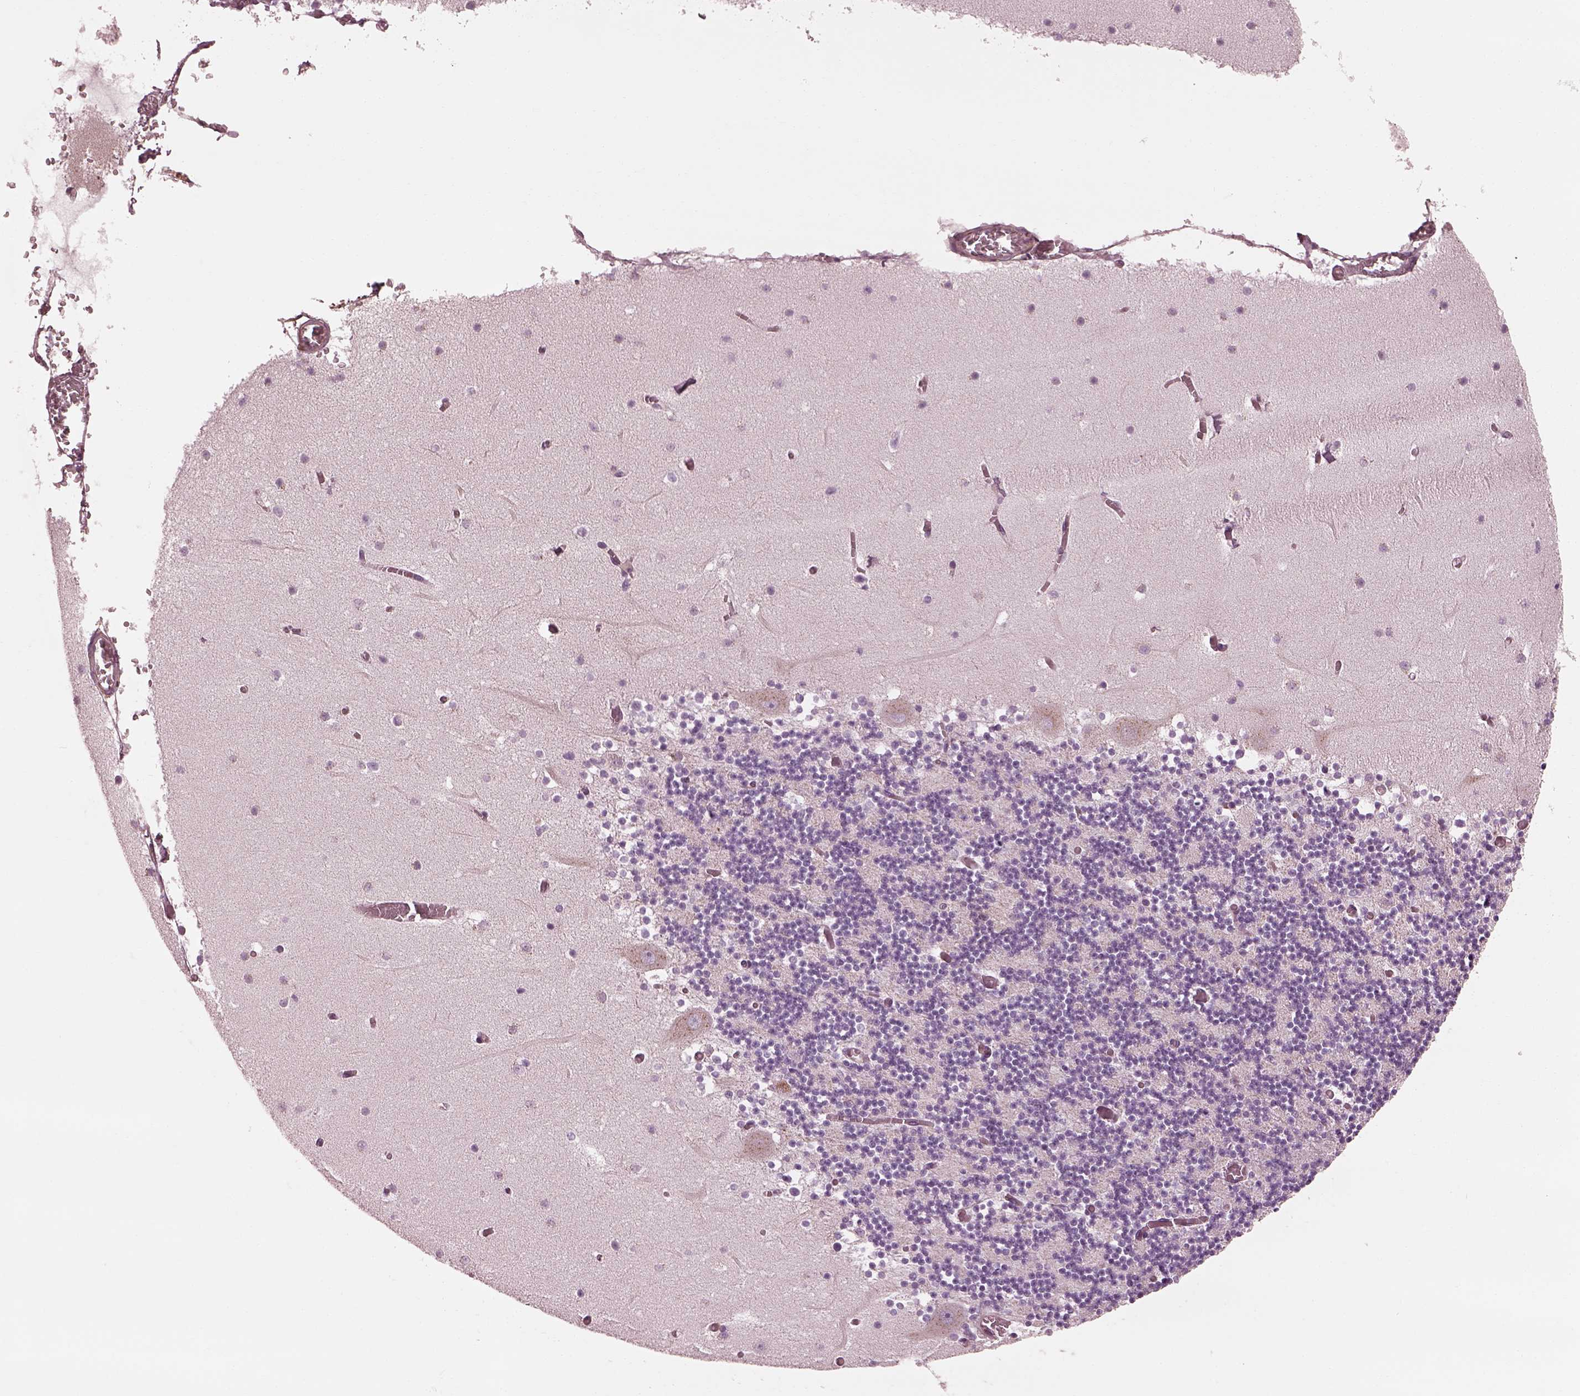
{"staining": {"intensity": "negative", "quantity": "none", "location": "none"}, "tissue": "cerebellum", "cell_type": "Cells in granular layer", "image_type": "normal", "snomed": [{"axis": "morphology", "description": "Normal tissue, NOS"}, {"axis": "topography", "description": "Cerebellum"}], "caption": "A histopathology image of cerebellum stained for a protein demonstrates no brown staining in cells in granular layer.", "gene": "ELAPOR1", "patient": {"sex": "female", "age": 28}}